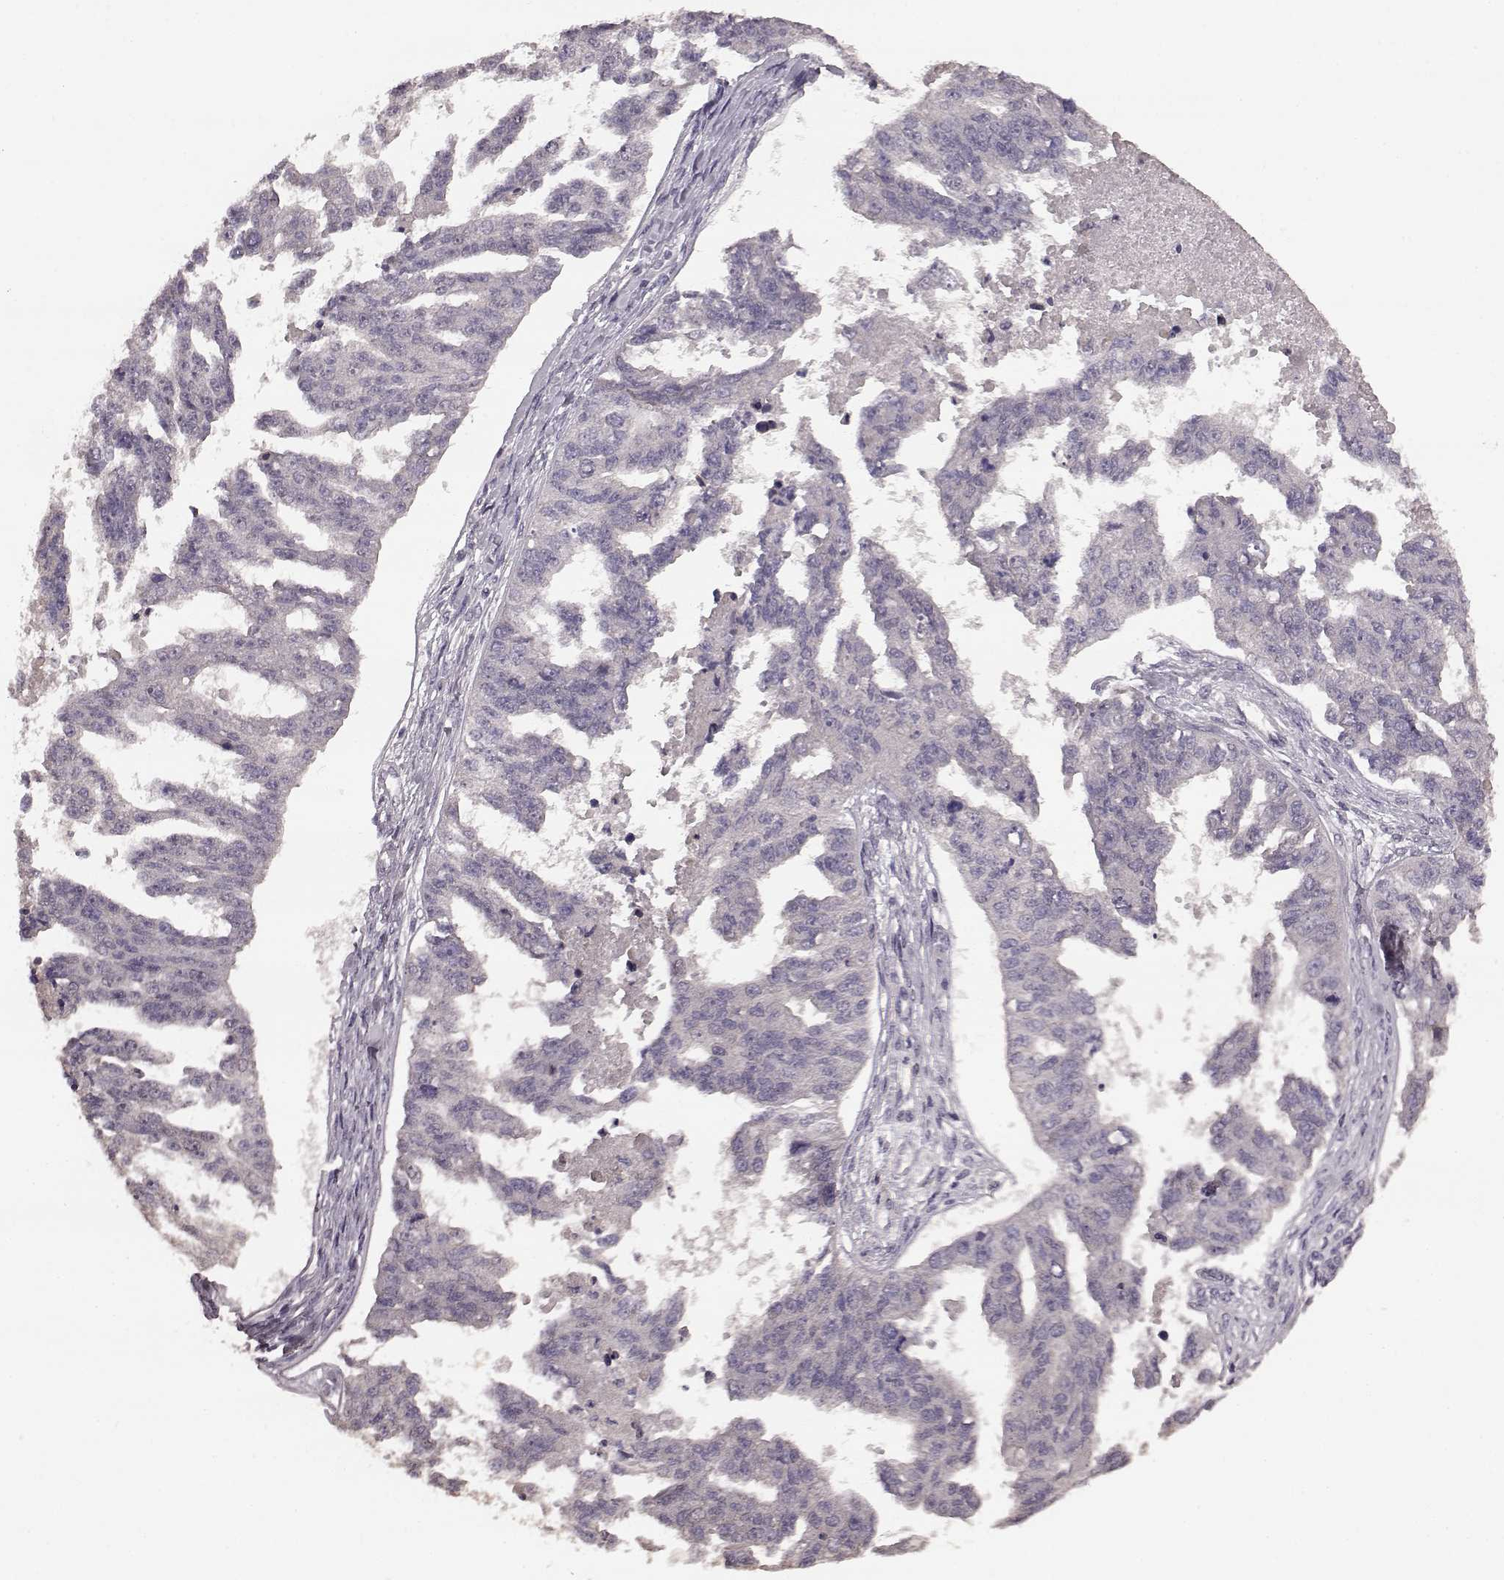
{"staining": {"intensity": "negative", "quantity": "none", "location": "none"}, "tissue": "ovarian cancer", "cell_type": "Tumor cells", "image_type": "cancer", "snomed": [{"axis": "morphology", "description": "Cystadenocarcinoma, serous, NOS"}, {"axis": "topography", "description": "Ovary"}], "caption": "This is an immunohistochemistry photomicrograph of ovarian serous cystadenocarcinoma. There is no positivity in tumor cells.", "gene": "SLC52A3", "patient": {"sex": "female", "age": 58}}